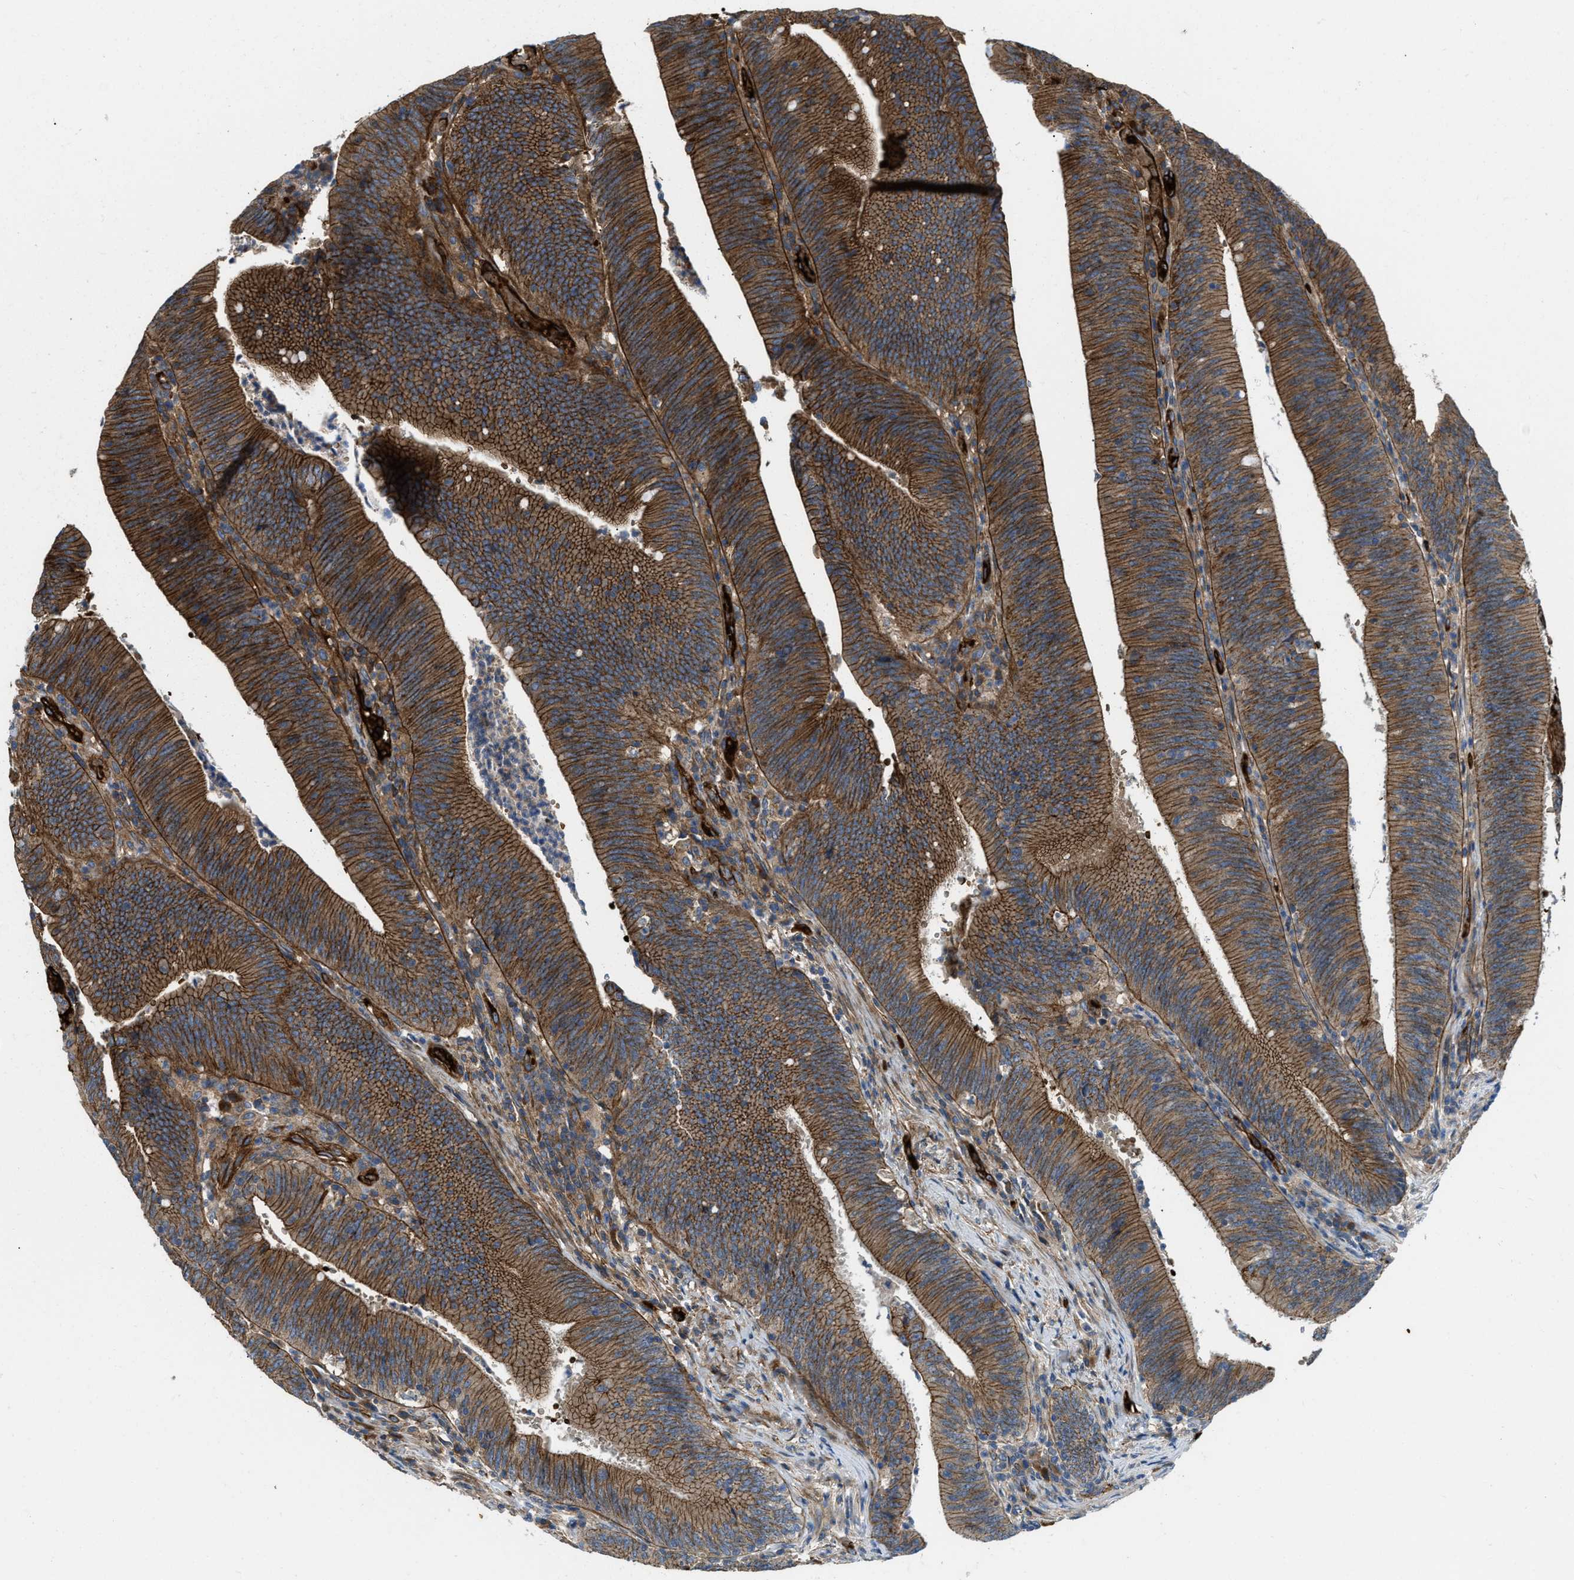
{"staining": {"intensity": "strong", "quantity": ">75%", "location": "cytoplasmic/membranous"}, "tissue": "colorectal cancer", "cell_type": "Tumor cells", "image_type": "cancer", "snomed": [{"axis": "morphology", "description": "Normal tissue, NOS"}, {"axis": "morphology", "description": "Adenocarcinoma, NOS"}, {"axis": "topography", "description": "Rectum"}], "caption": "Colorectal cancer (adenocarcinoma) stained with immunohistochemistry (IHC) demonstrates strong cytoplasmic/membranous expression in approximately >75% of tumor cells.", "gene": "ERC1", "patient": {"sex": "female", "age": 66}}